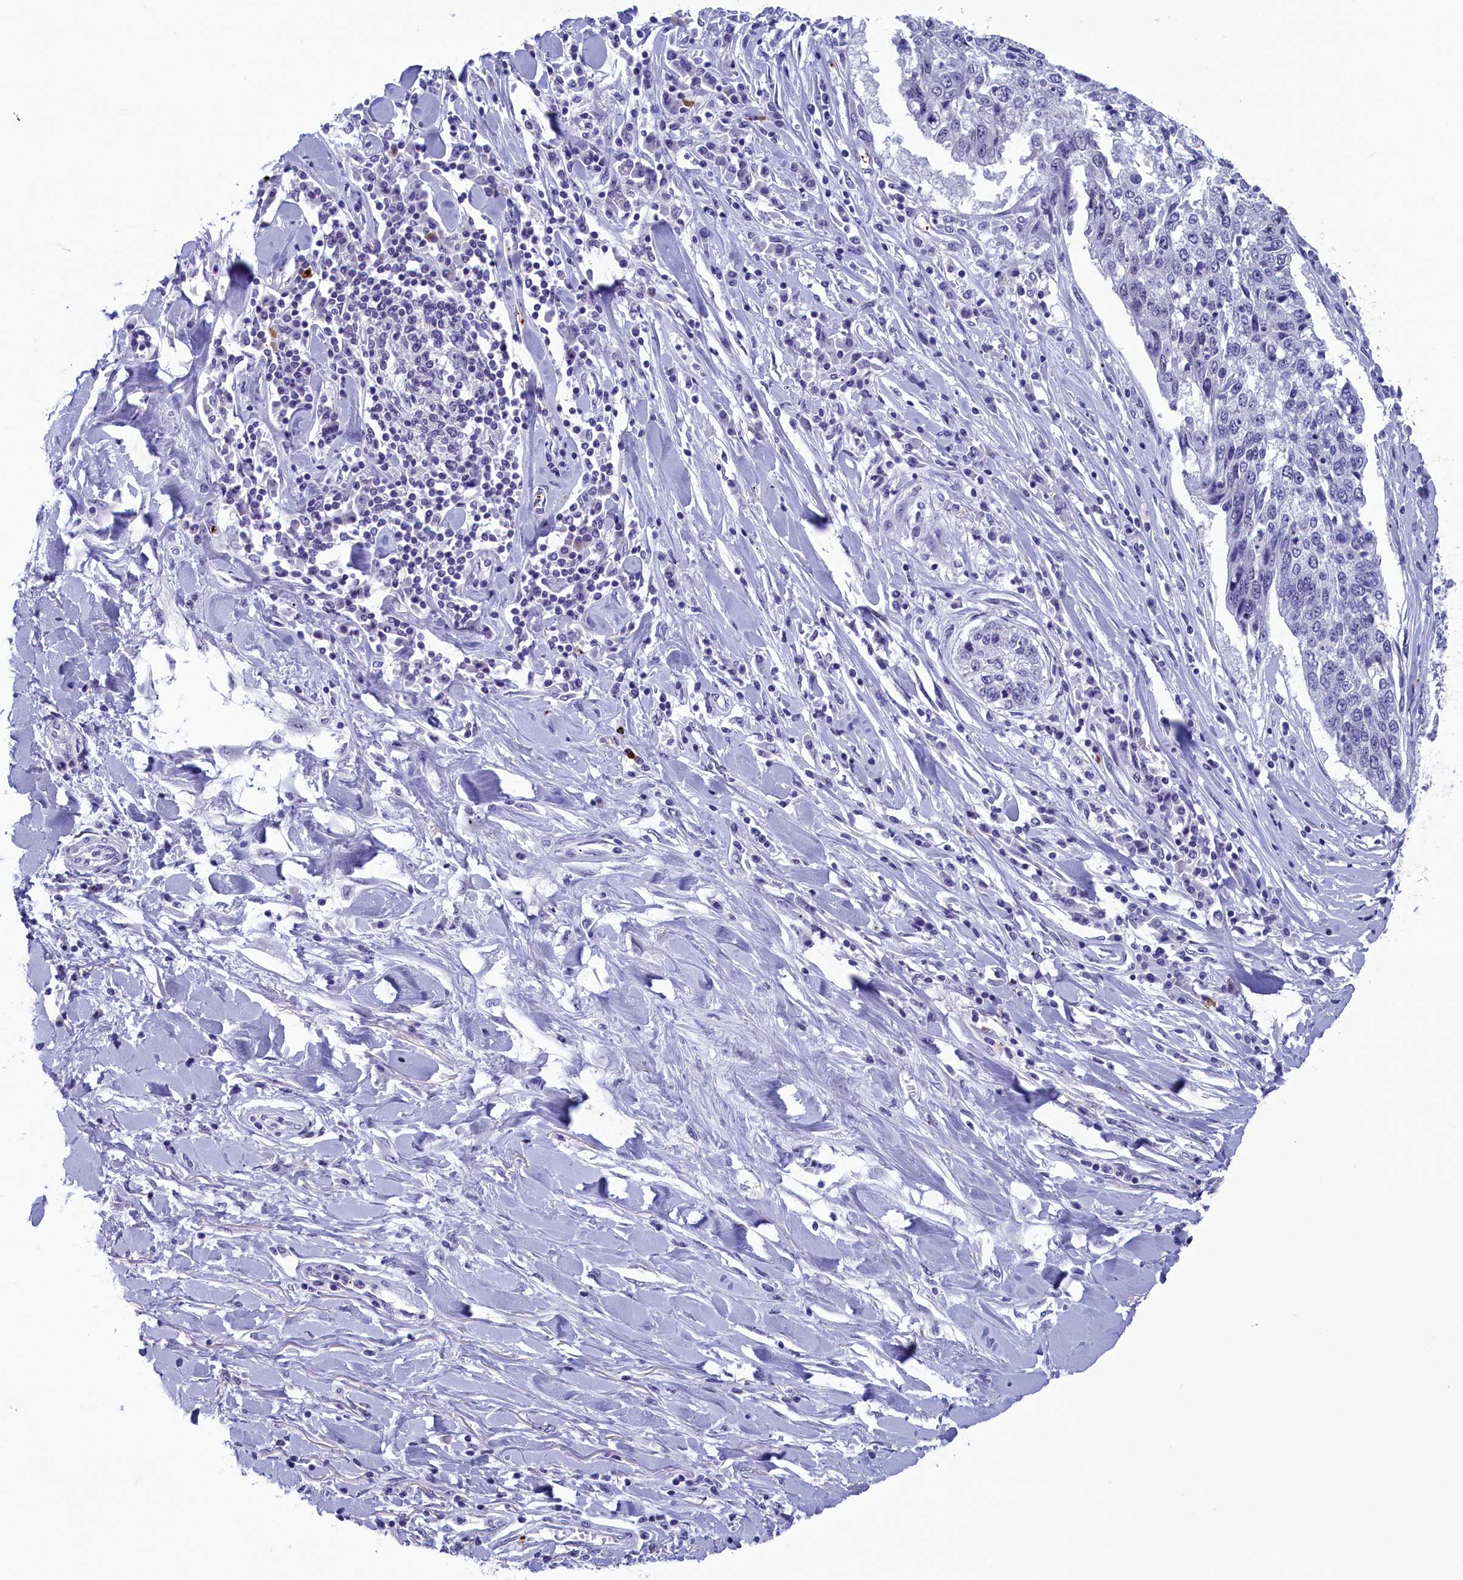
{"staining": {"intensity": "negative", "quantity": "none", "location": "none"}, "tissue": "lung cancer", "cell_type": "Tumor cells", "image_type": "cancer", "snomed": [{"axis": "morphology", "description": "Normal tissue, NOS"}, {"axis": "morphology", "description": "Squamous cell carcinoma, NOS"}, {"axis": "topography", "description": "Cartilage tissue"}, {"axis": "topography", "description": "Bronchus"}, {"axis": "topography", "description": "Lung"}, {"axis": "topography", "description": "Peripheral nerve tissue"}], "caption": "Tumor cells are negative for brown protein staining in lung cancer (squamous cell carcinoma).", "gene": "AIFM2", "patient": {"sex": "female", "age": 49}}